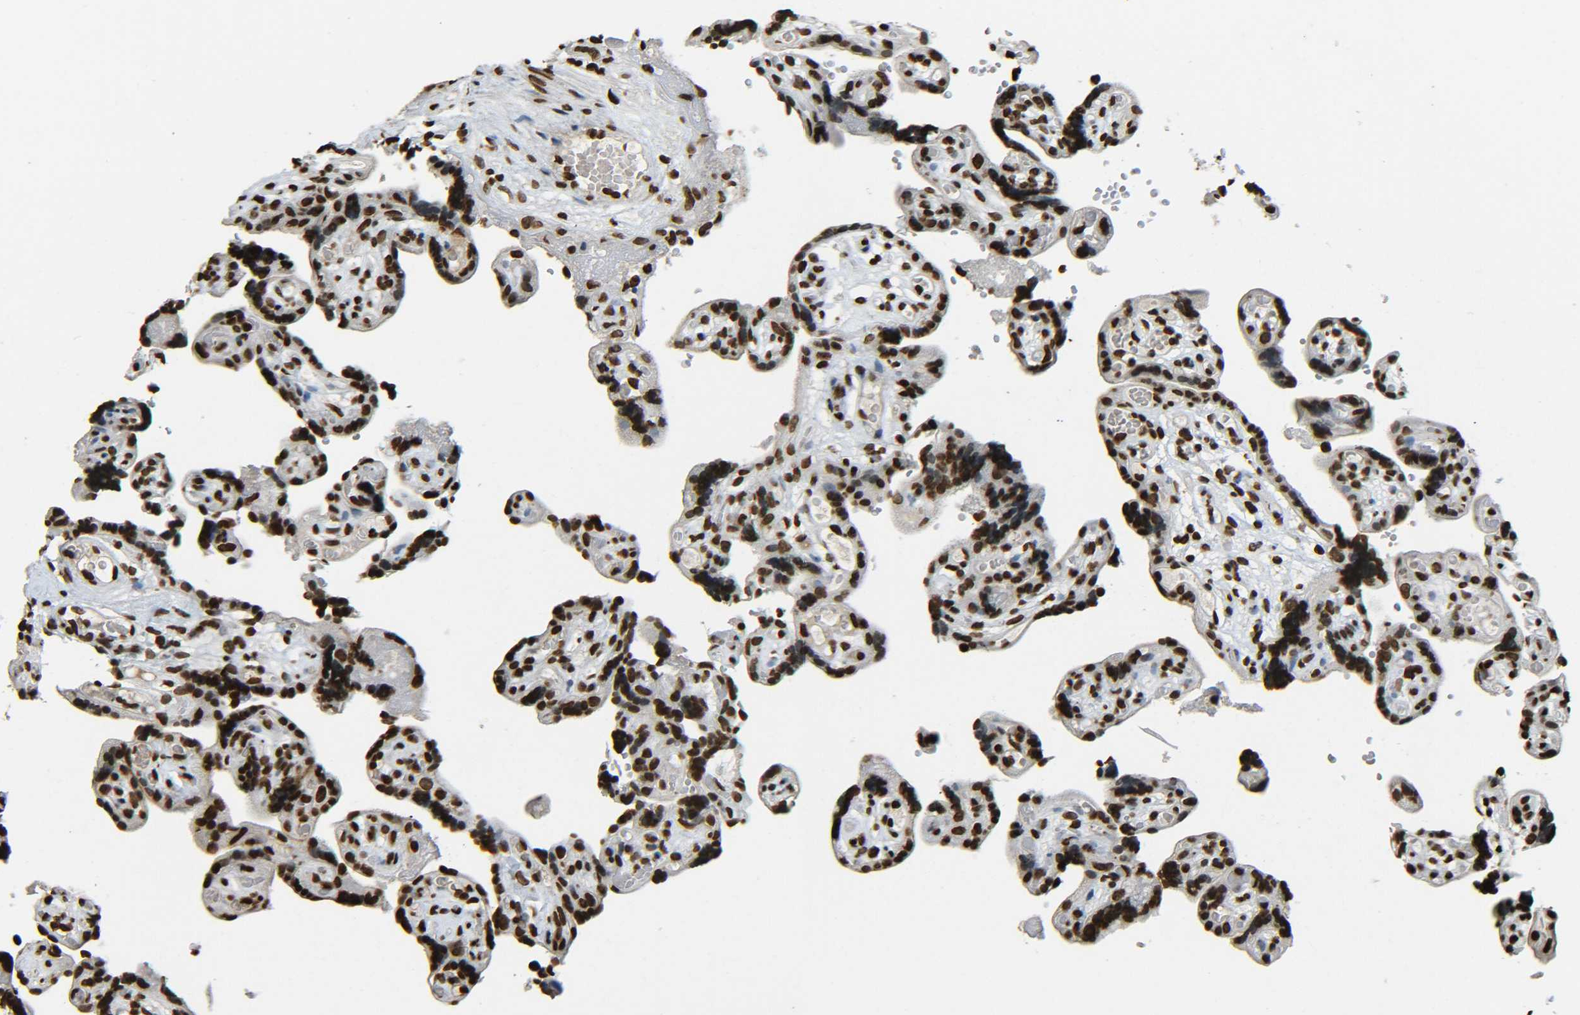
{"staining": {"intensity": "moderate", "quantity": ">75%", "location": "nuclear"}, "tissue": "placenta", "cell_type": "Decidual cells", "image_type": "normal", "snomed": [{"axis": "morphology", "description": "Normal tissue, NOS"}, {"axis": "topography", "description": "Placenta"}], "caption": "IHC (DAB (3,3'-diaminobenzidine)) staining of normal placenta reveals moderate nuclear protein staining in about >75% of decidual cells. (Brightfield microscopy of DAB IHC at high magnification).", "gene": "H4C16", "patient": {"sex": "female", "age": 30}}